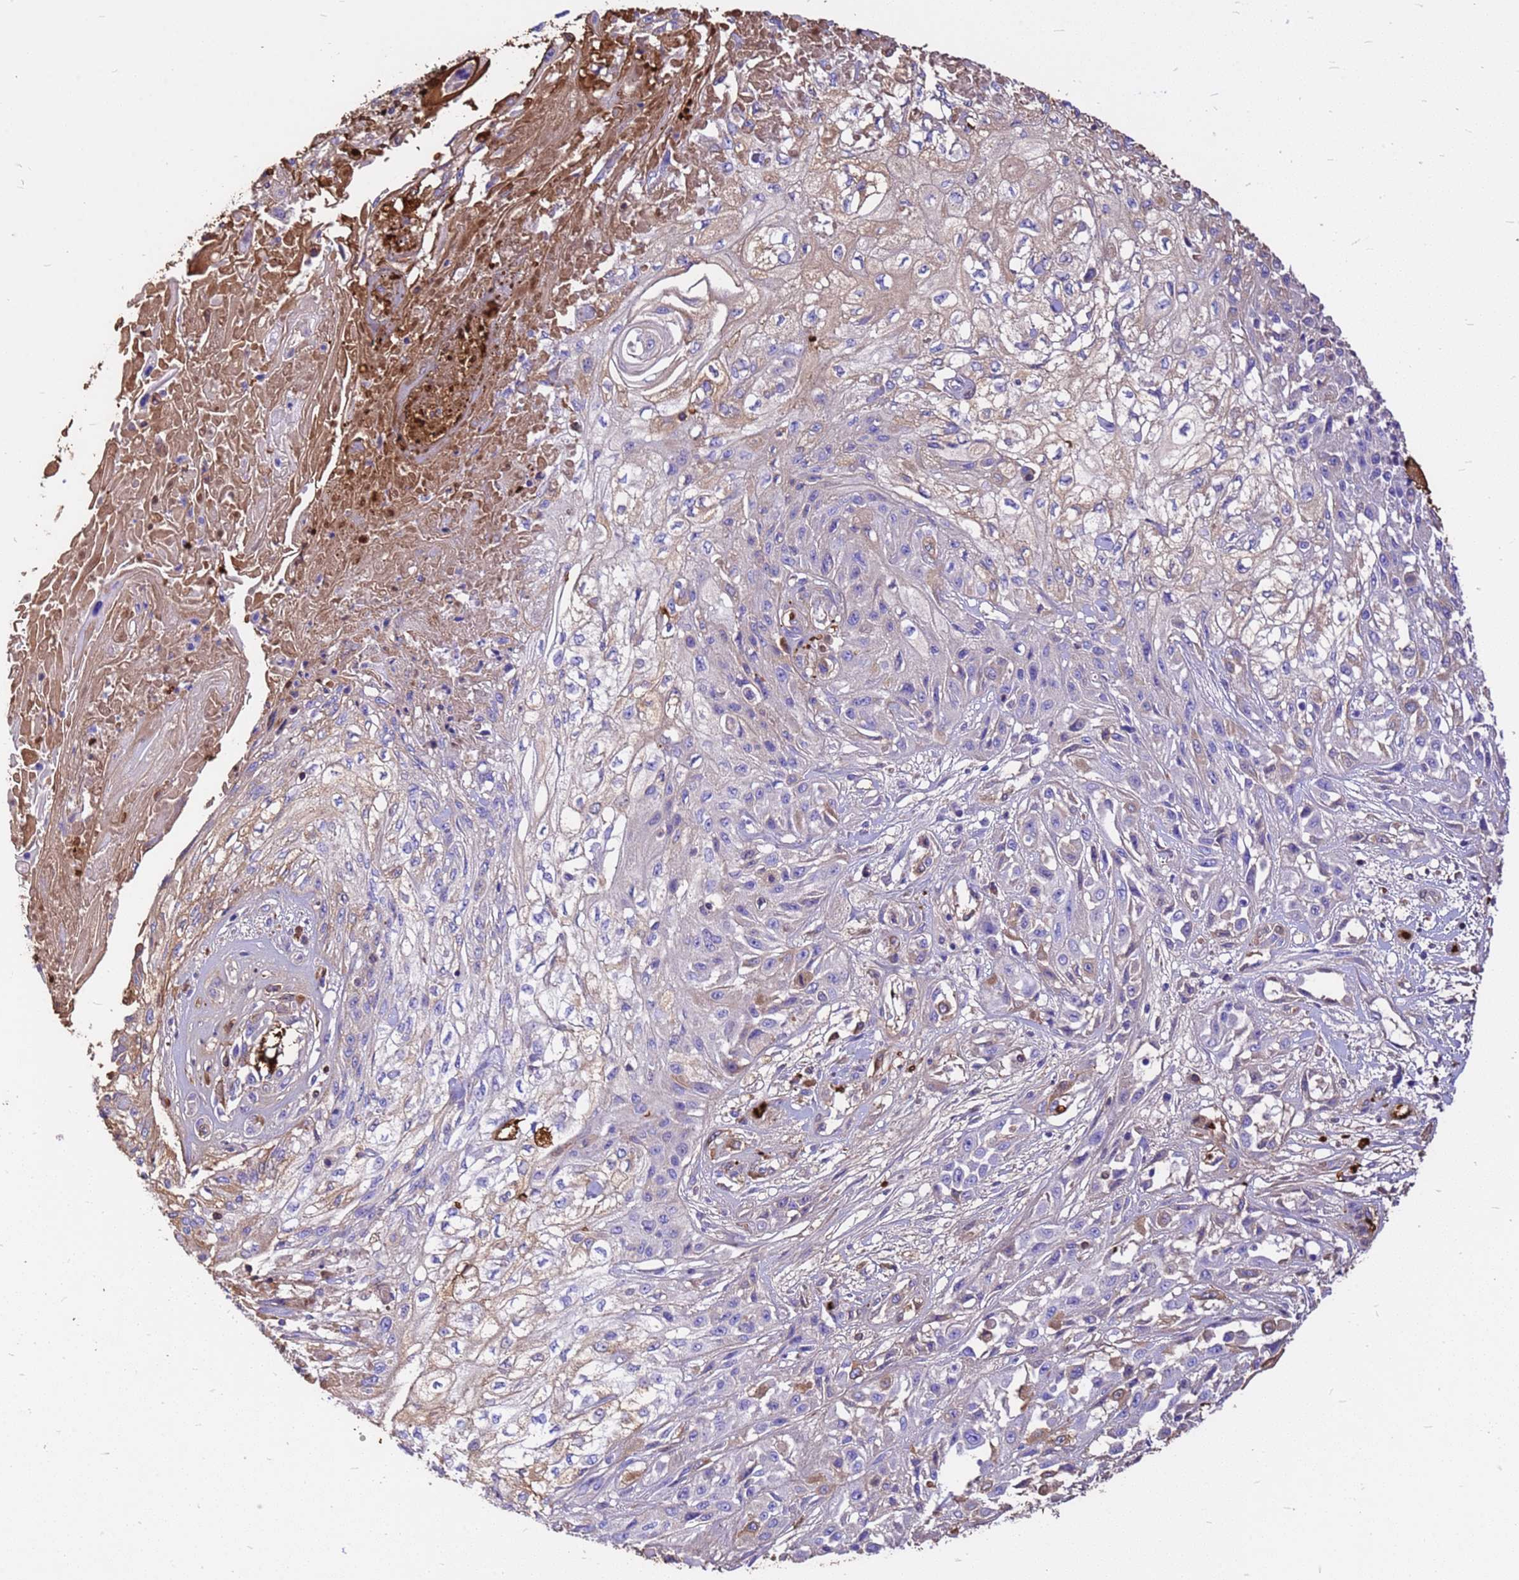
{"staining": {"intensity": "weak", "quantity": "25%-75%", "location": "cytoplasmic/membranous"}, "tissue": "skin cancer", "cell_type": "Tumor cells", "image_type": "cancer", "snomed": [{"axis": "morphology", "description": "Squamous cell carcinoma, NOS"}, {"axis": "morphology", "description": "Squamous cell carcinoma, metastatic, NOS"}, {"axis": "topography", "description": "Skin"}, {"axis": "topography", "description": "Lymph node"}], "caption": "An IHC image of tumor tissue is shown. Protein staining in brown shows weak cytoplasmic/membranous positivity in skin squamous cell carcinoma within tumor cells. (DAB IHC with brightfield microscopy, high magnification).", "gene": "HBA2", "patient": {"sex": "male", "age": 75}}